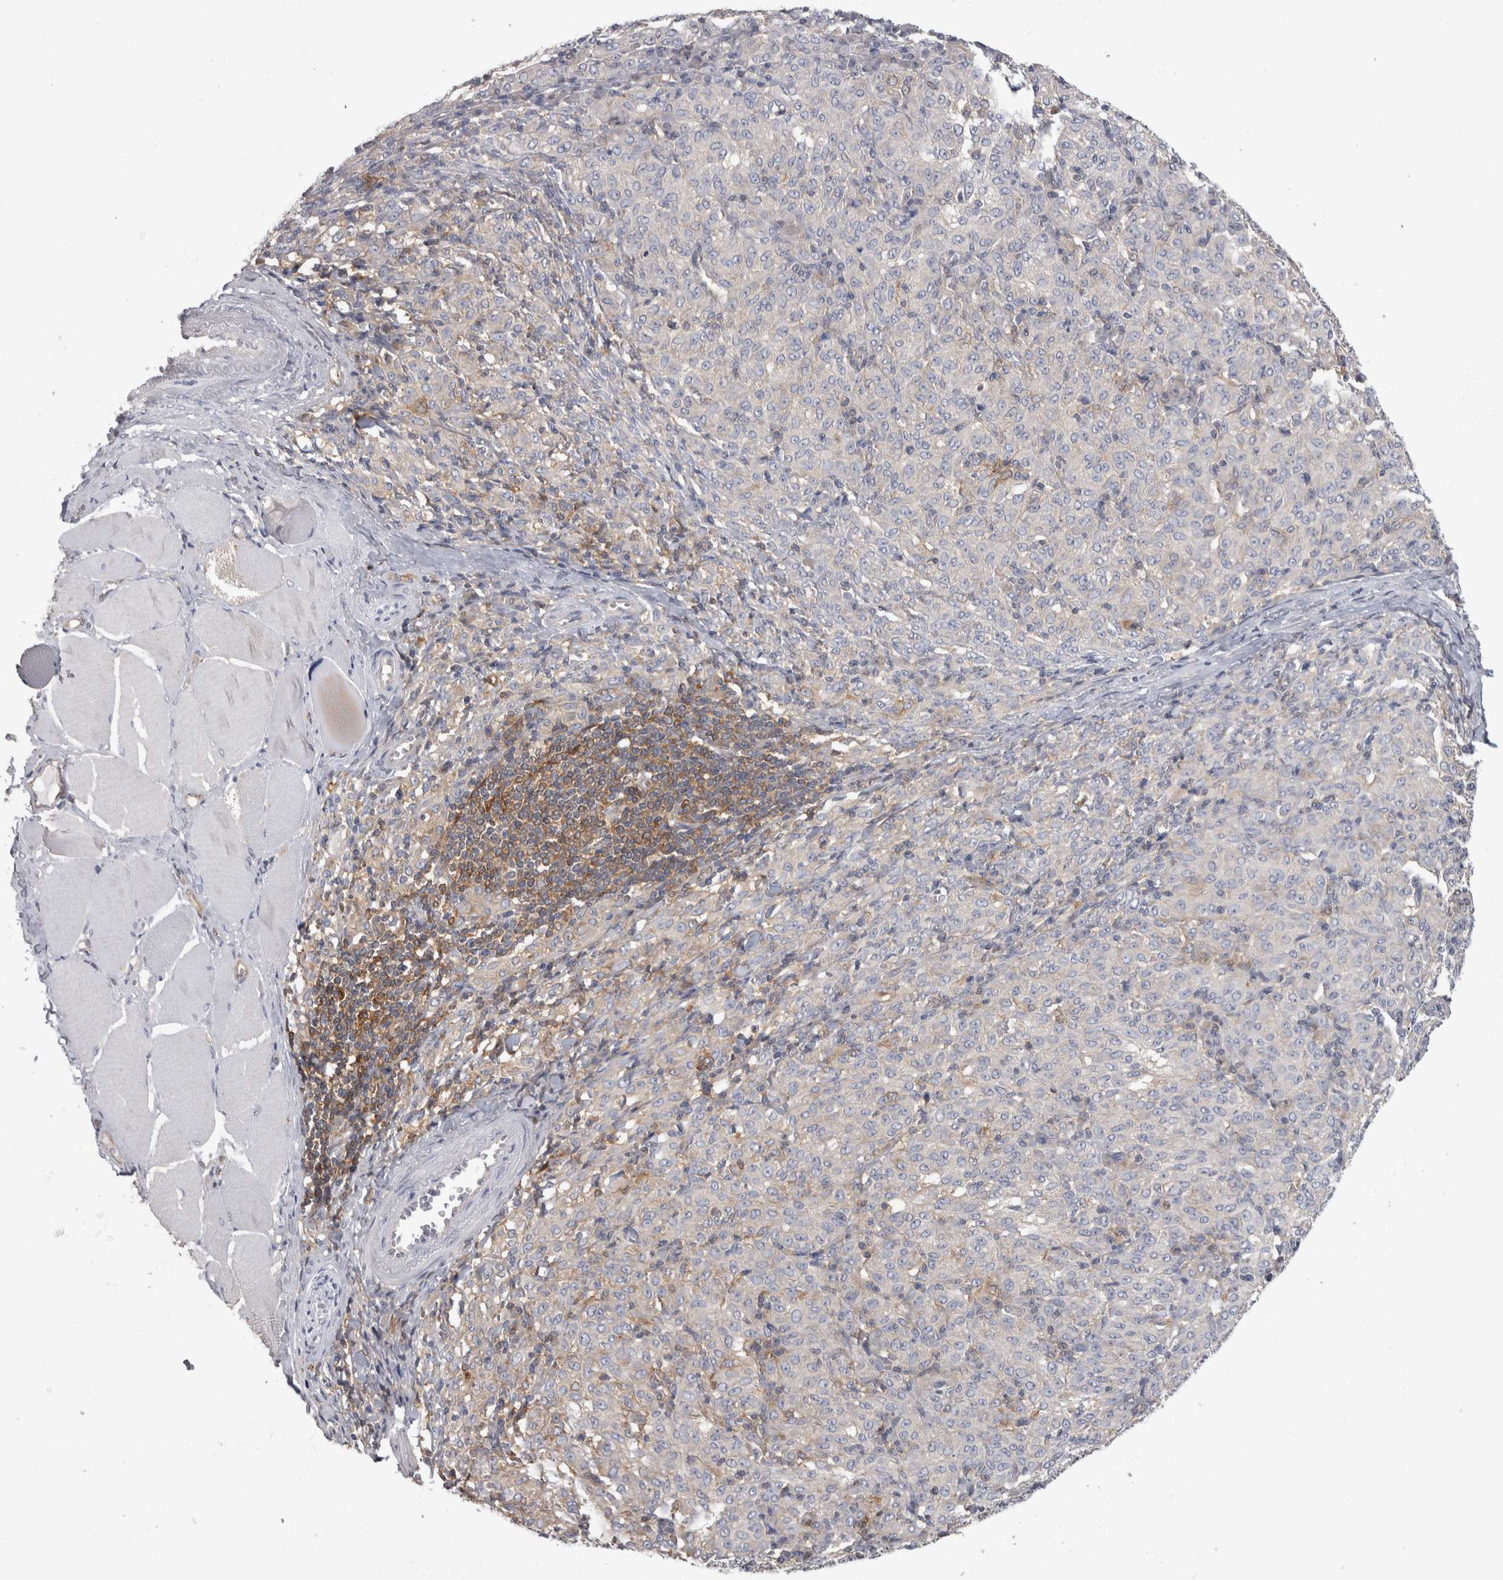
{"staining": {"intensity": "negative", "quantity": "none", "location": "none"}, "tissue": "melanoma", "cell_type": "Tumor cells", "image_type": "cancer", "snomed": [{"axis": "morphology", "description": "Malignant melanoma, NOS"}, {"axis": "topography", "description": "Skin"}], "caption": "Protein analysis of melanoma demonstrates no significant staining in tumor cells.", "gene": "NFKB2", "patient": {"sex": "female", "age": 72}}